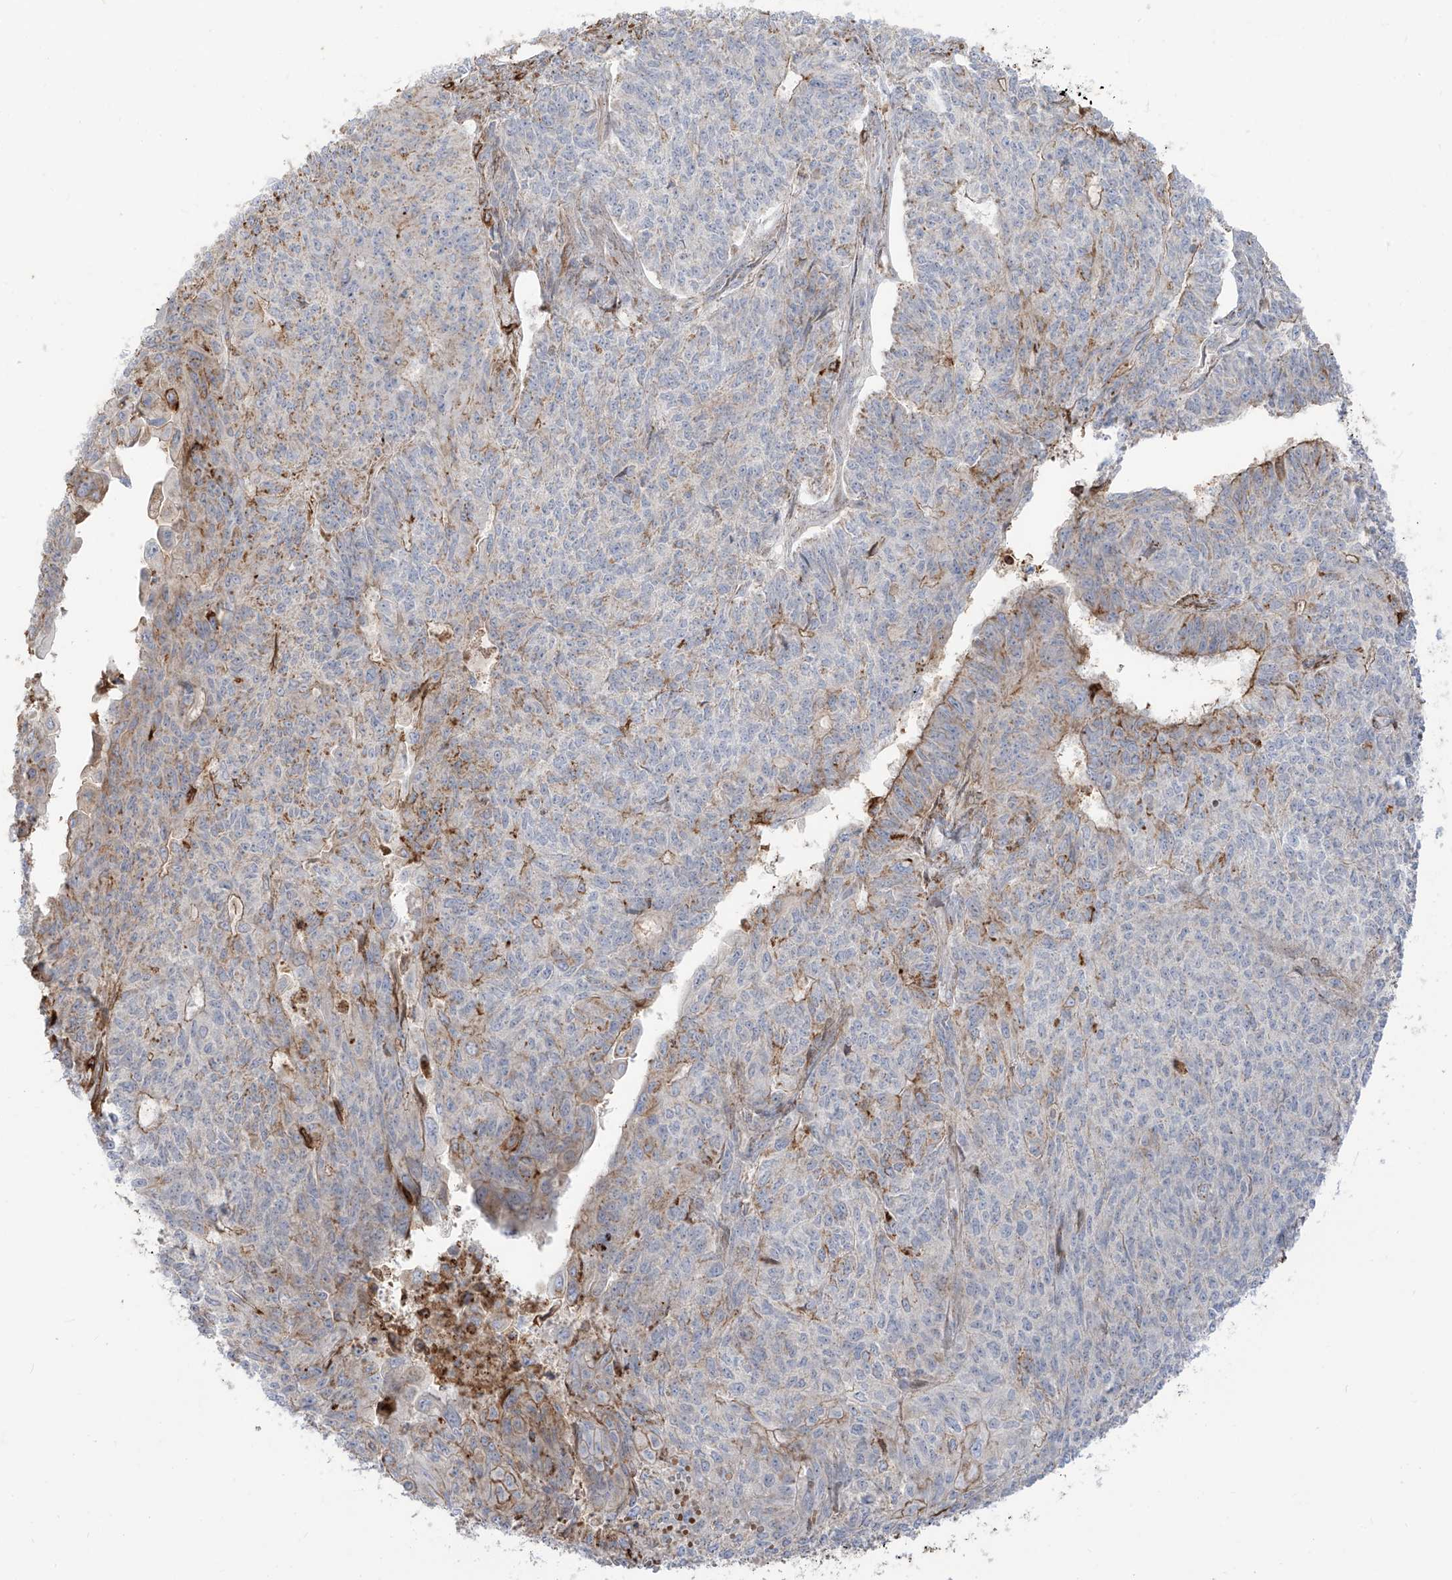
{"staining": {"intensity": "weak", "quantity": "<25%", "location": "cytoplasmic/membranous"}, "tissue": "endometrial cancer", "cell_type": "Tumor cells", "image_type": "cancer", "snomed": [{"axis": "morphology", "description": "Adenocarcinoma, NOS"}, {"axis": "topography", "description": "Endometrium"}], "caption": "This image is of adenocarcinoma (endometrial) stained with immunohistochemistry (IHC) to label a protein in brown with the nuclei are counter-stained blue. There is no expression in tumor cells.", "gene": "ZGRF1", "patient": {"sex": "female", "age": 32}}